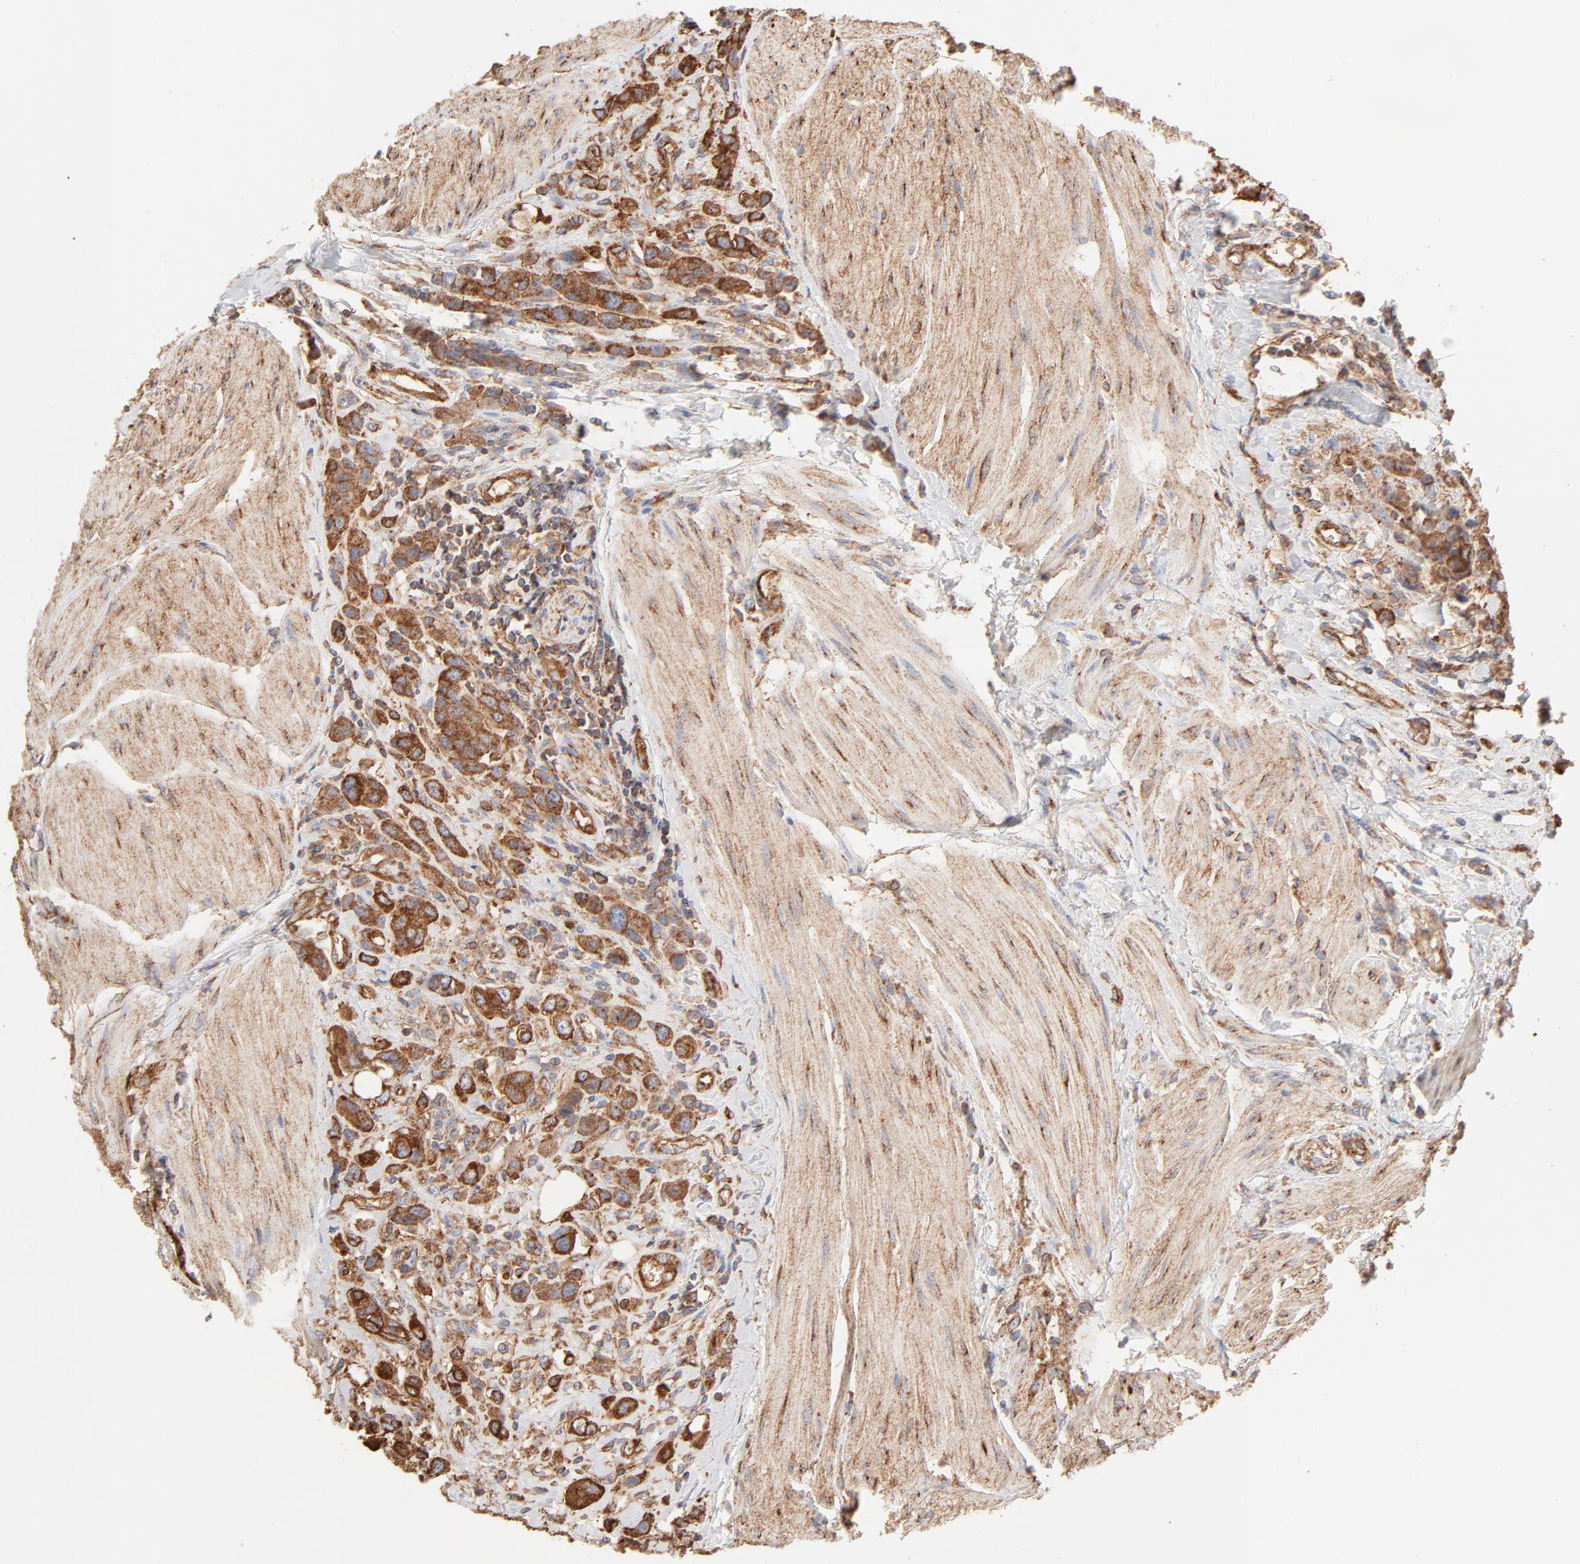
{"staining": {"intensity": "strong", "quantity": ">75%", "location": "cytoplasmic/membranous"}, "tissue": "urothelial cancer", "cell_type": "Tumor cells", "image_type": "cancer", "snomed": [{"axis": "morphology", "description": "Urothelial carcinoma, High grade"}, {"axis": "topography", "description": "Urinary bladder"}], "caption": "Immunohistochemistry (IHC) histopathology image of urothelial cancer stained for a protein (brown), which displays high levels of strong cytoplasmic/membranous positivity in about >75% of tumor cells.", "gene": "CLTB", "patient": {"sex": "male", "age": 50}}